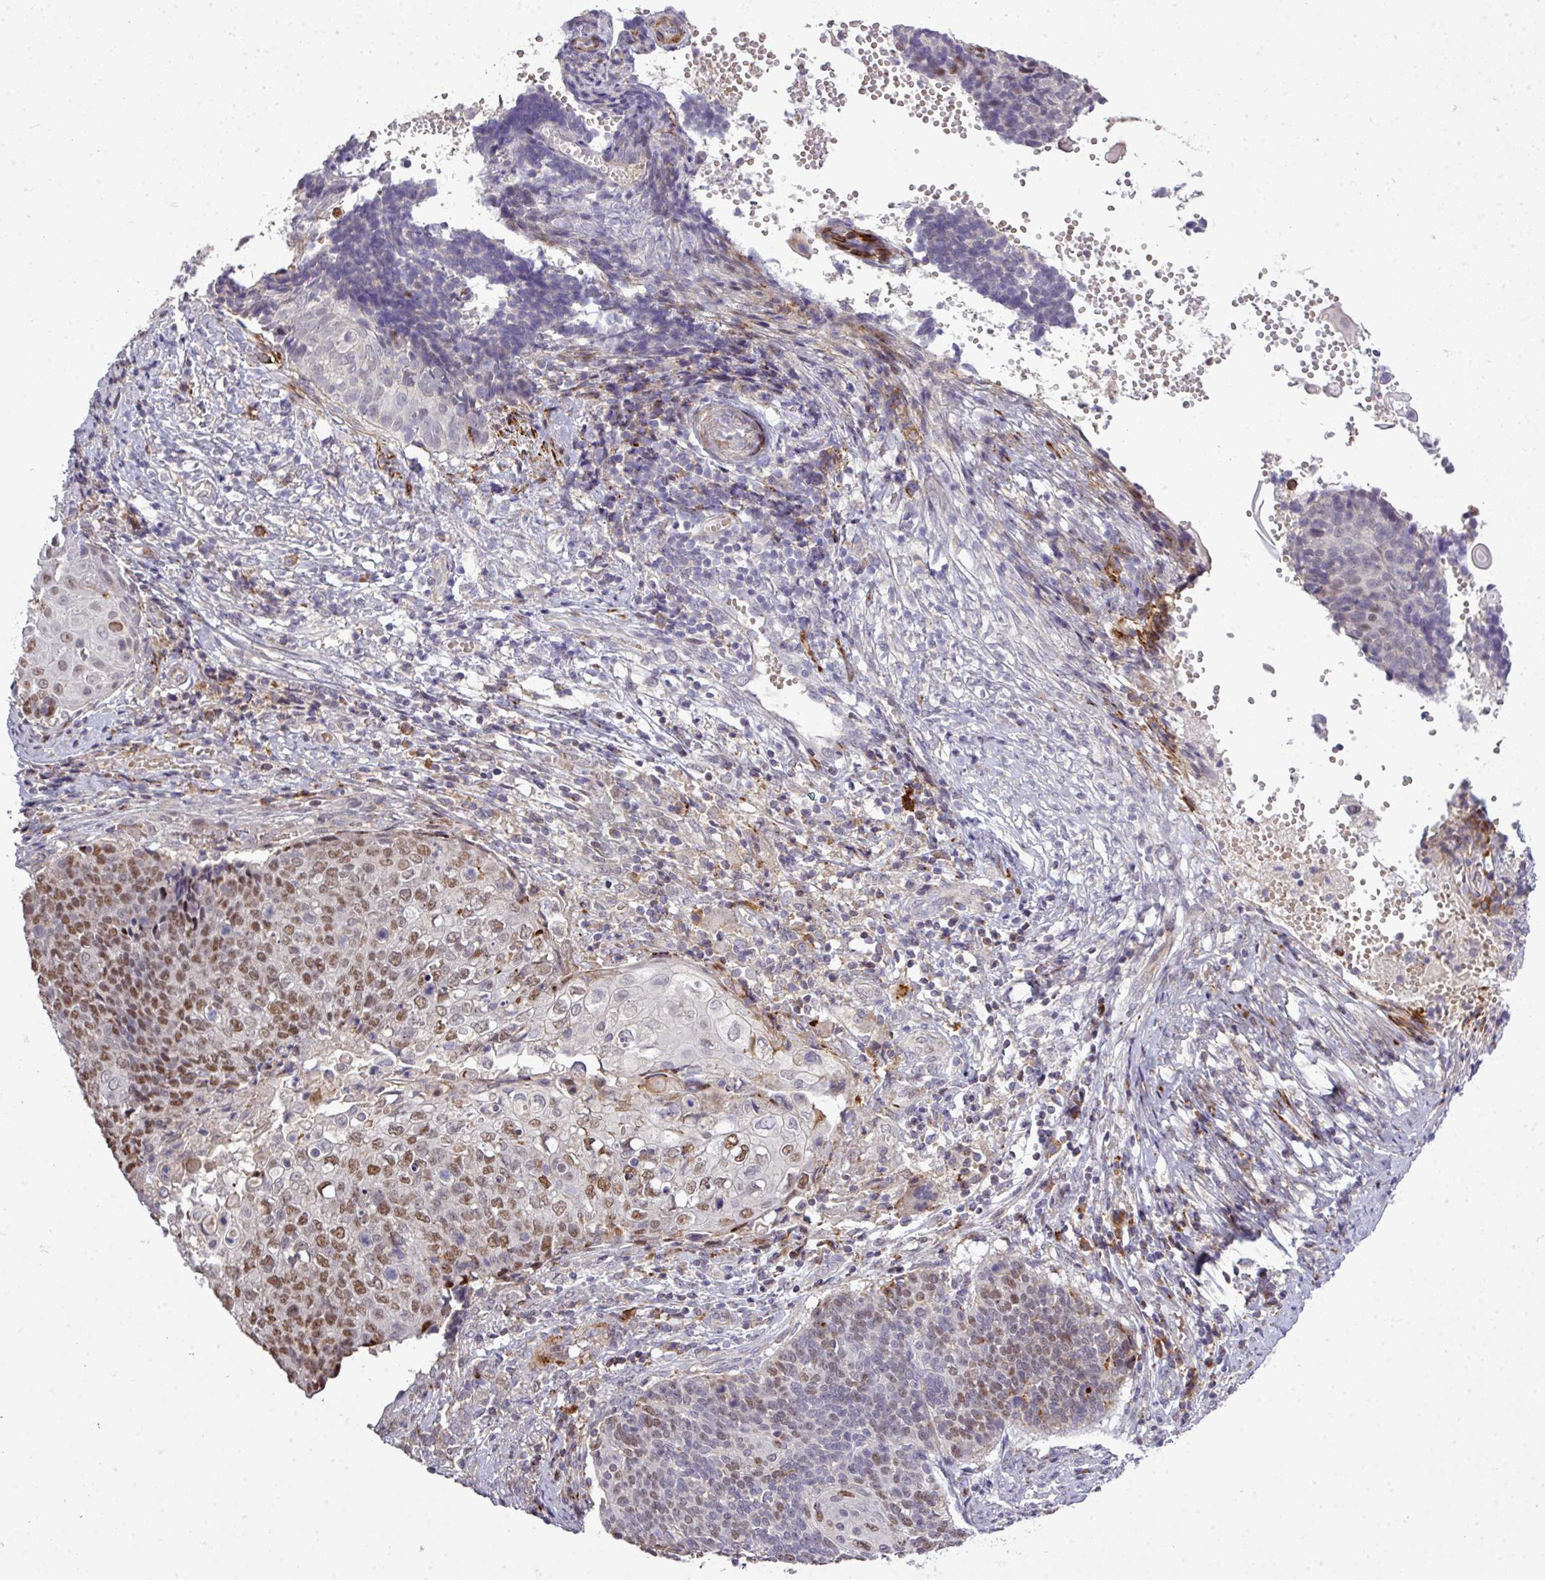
{"staining": {"intensity": "strong", "quantity": "25%-75%", "location": "nuclear"}, "tissue": "cervical cancer", "cell_type": "Tumor cells", "image_type": "cancer", "snomed": [{"axis": "morphology", "description": "Squamous cell carcinoma, NOS"}, {"axis": "topography", "description": "Cervix"}], "caption": "Immunohistochemical staining of human cervical cancer exhibits strong nuclear protein staining in approximately 25%-75% of tumor cells.", "gene": "TPRA1", "patient": {"sex": "female", "age": 39}}